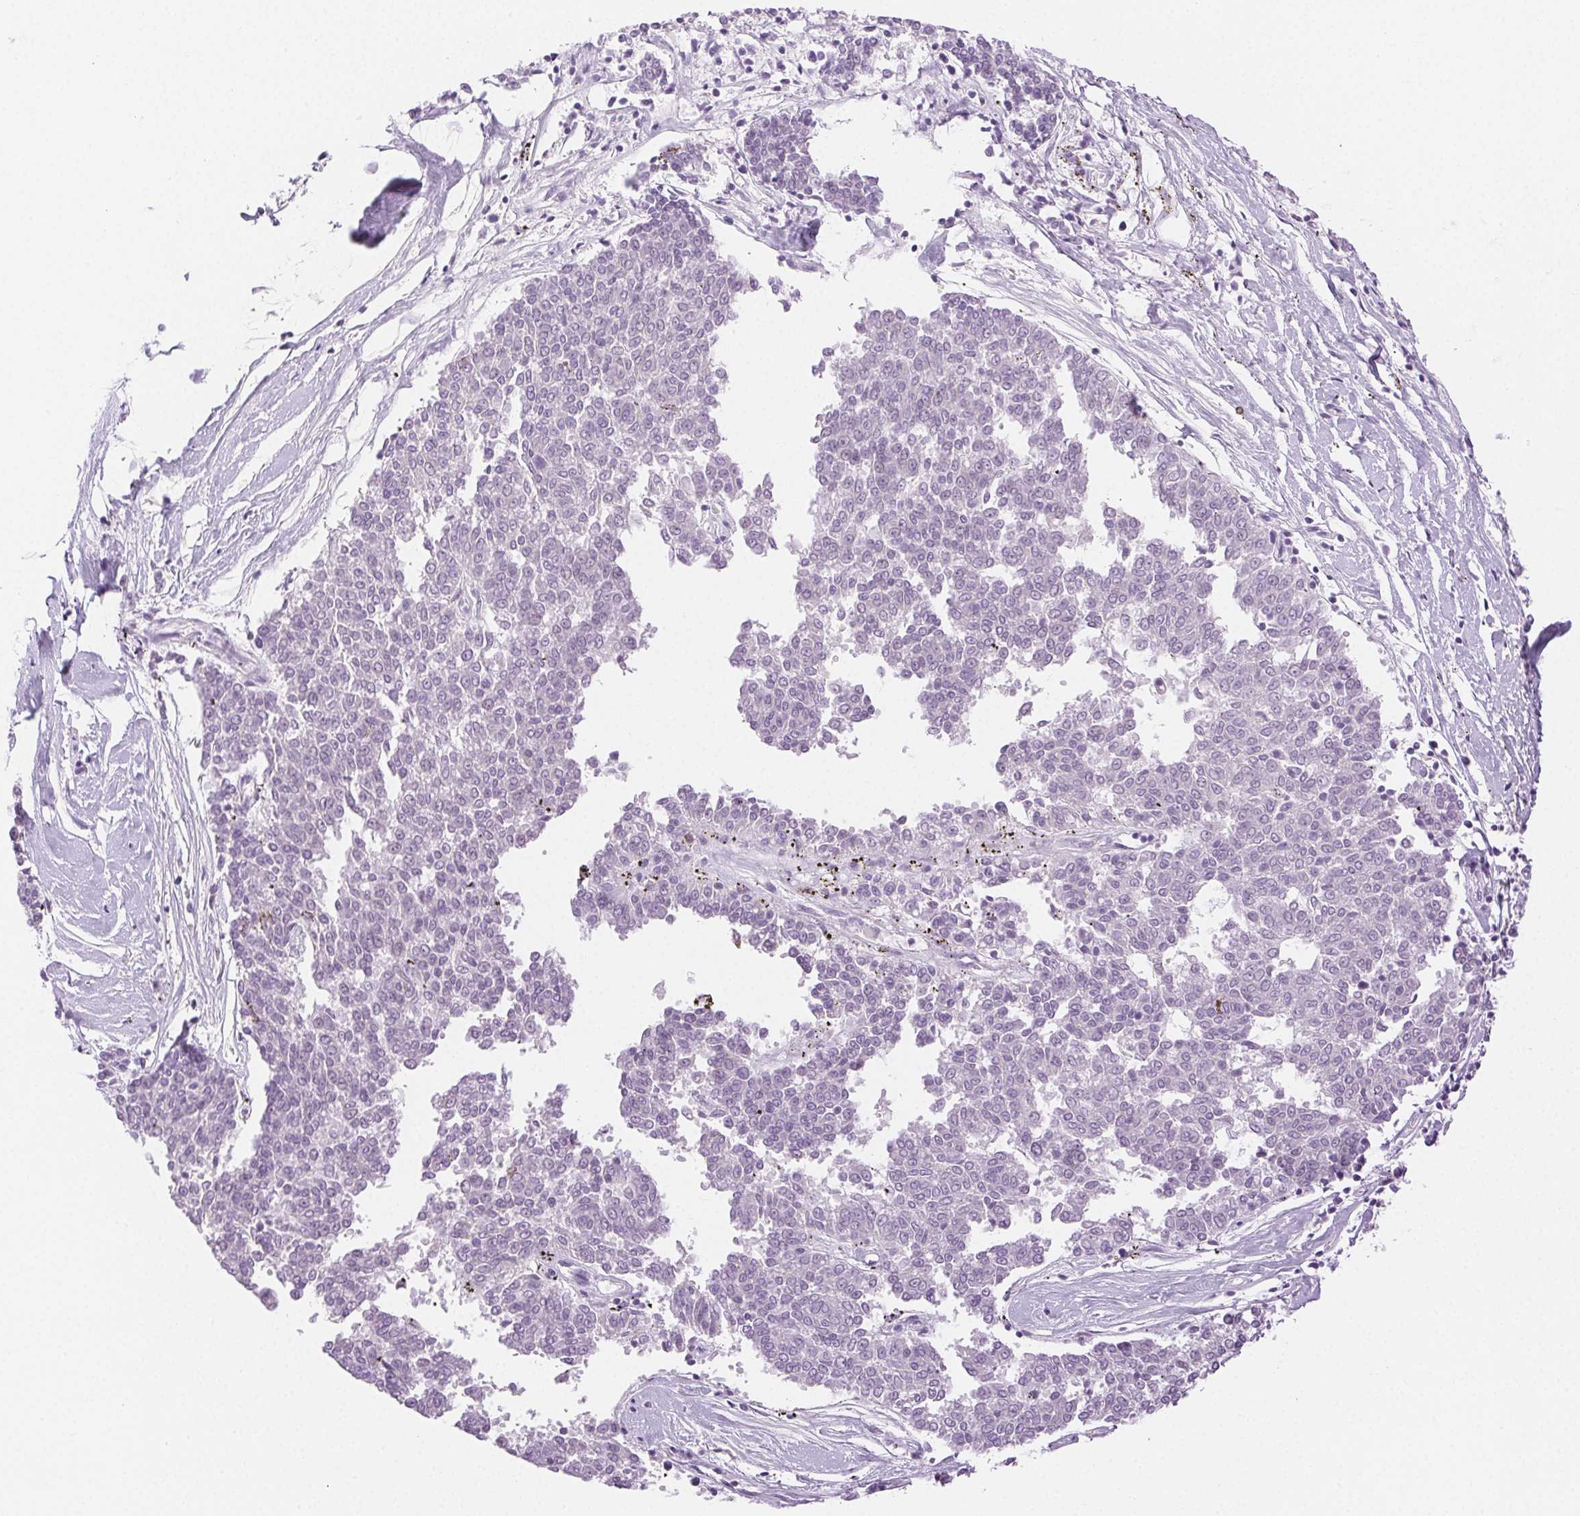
{"staining": {"intensity": "negative", "quantity": "none", "location": "none"}, "tissue": "melanoma", "cell_type": "Tumor cells", "image_type": "cancer", "snomed": [{"axis": "morphology", "description": "Malignant melanoma, NOS"}, {"axis": "topography", "description": "Skin"}], "caption": "Tumor cells are negative for protein expression in human malignant melanoma. Nuclei are stained in blue.", "gene": "SPACA4", "patient": {"sex": "female", "age": 72}}